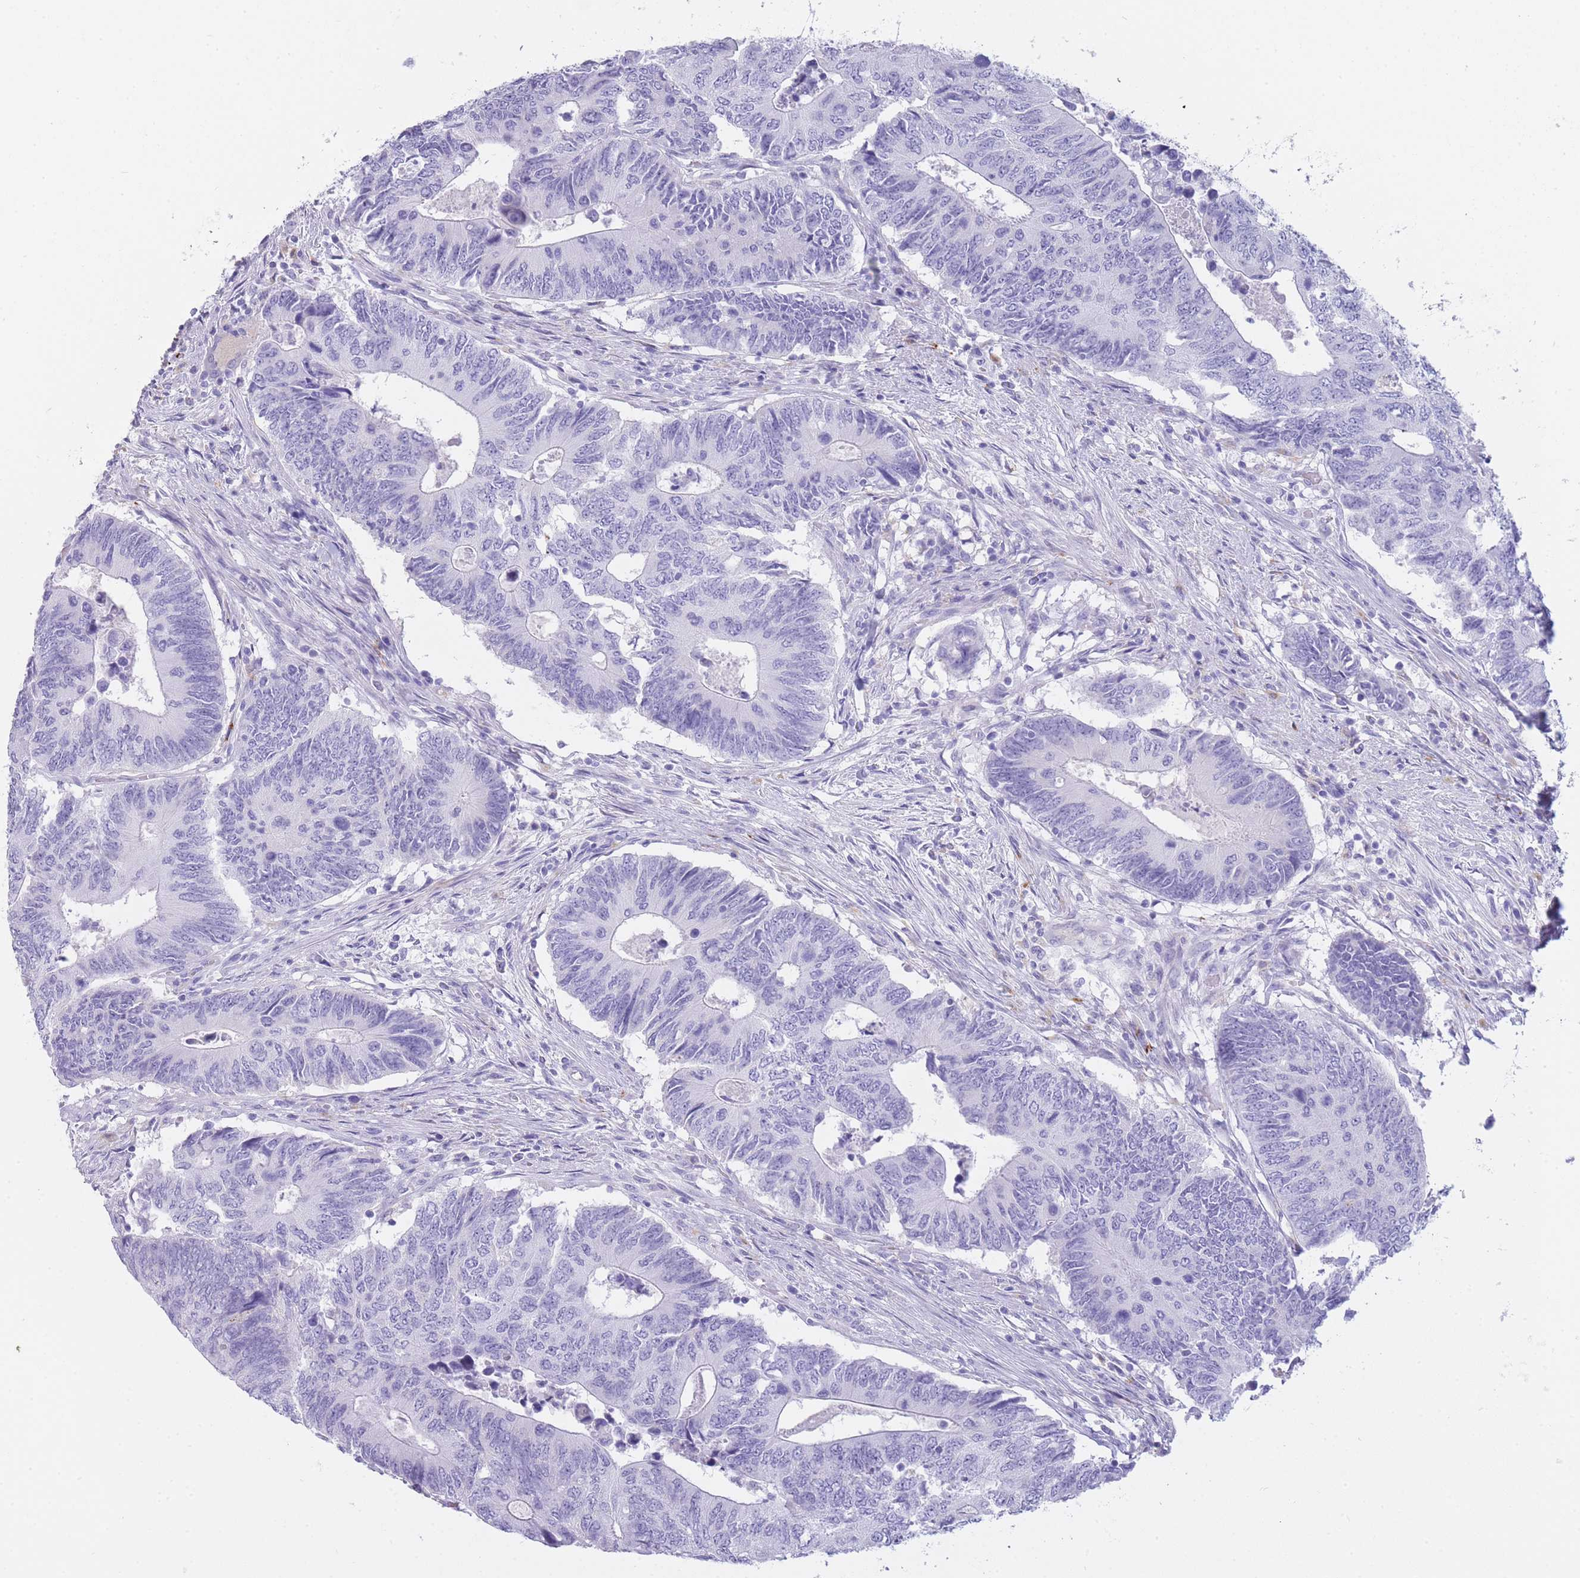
{"staining": {"intensity": "negative", "quantity": "none", "location": "none"}, "tissue": "colorectal cancer", "cell_type": "Tumor cells", "image_type": "cancer", "snomed": [{"axis": "morphology", "description": "Adenocarcinoma, NOS"}, {"axis": "topography", "description": "Colon"}], "caption": "Immunohistochemistry (IHC) of adenocarcinoma (colorectal) demonstrates no positivity in tumor cells.", "gene": "GAA", "patient": {"sex": "male", "age": 87}}